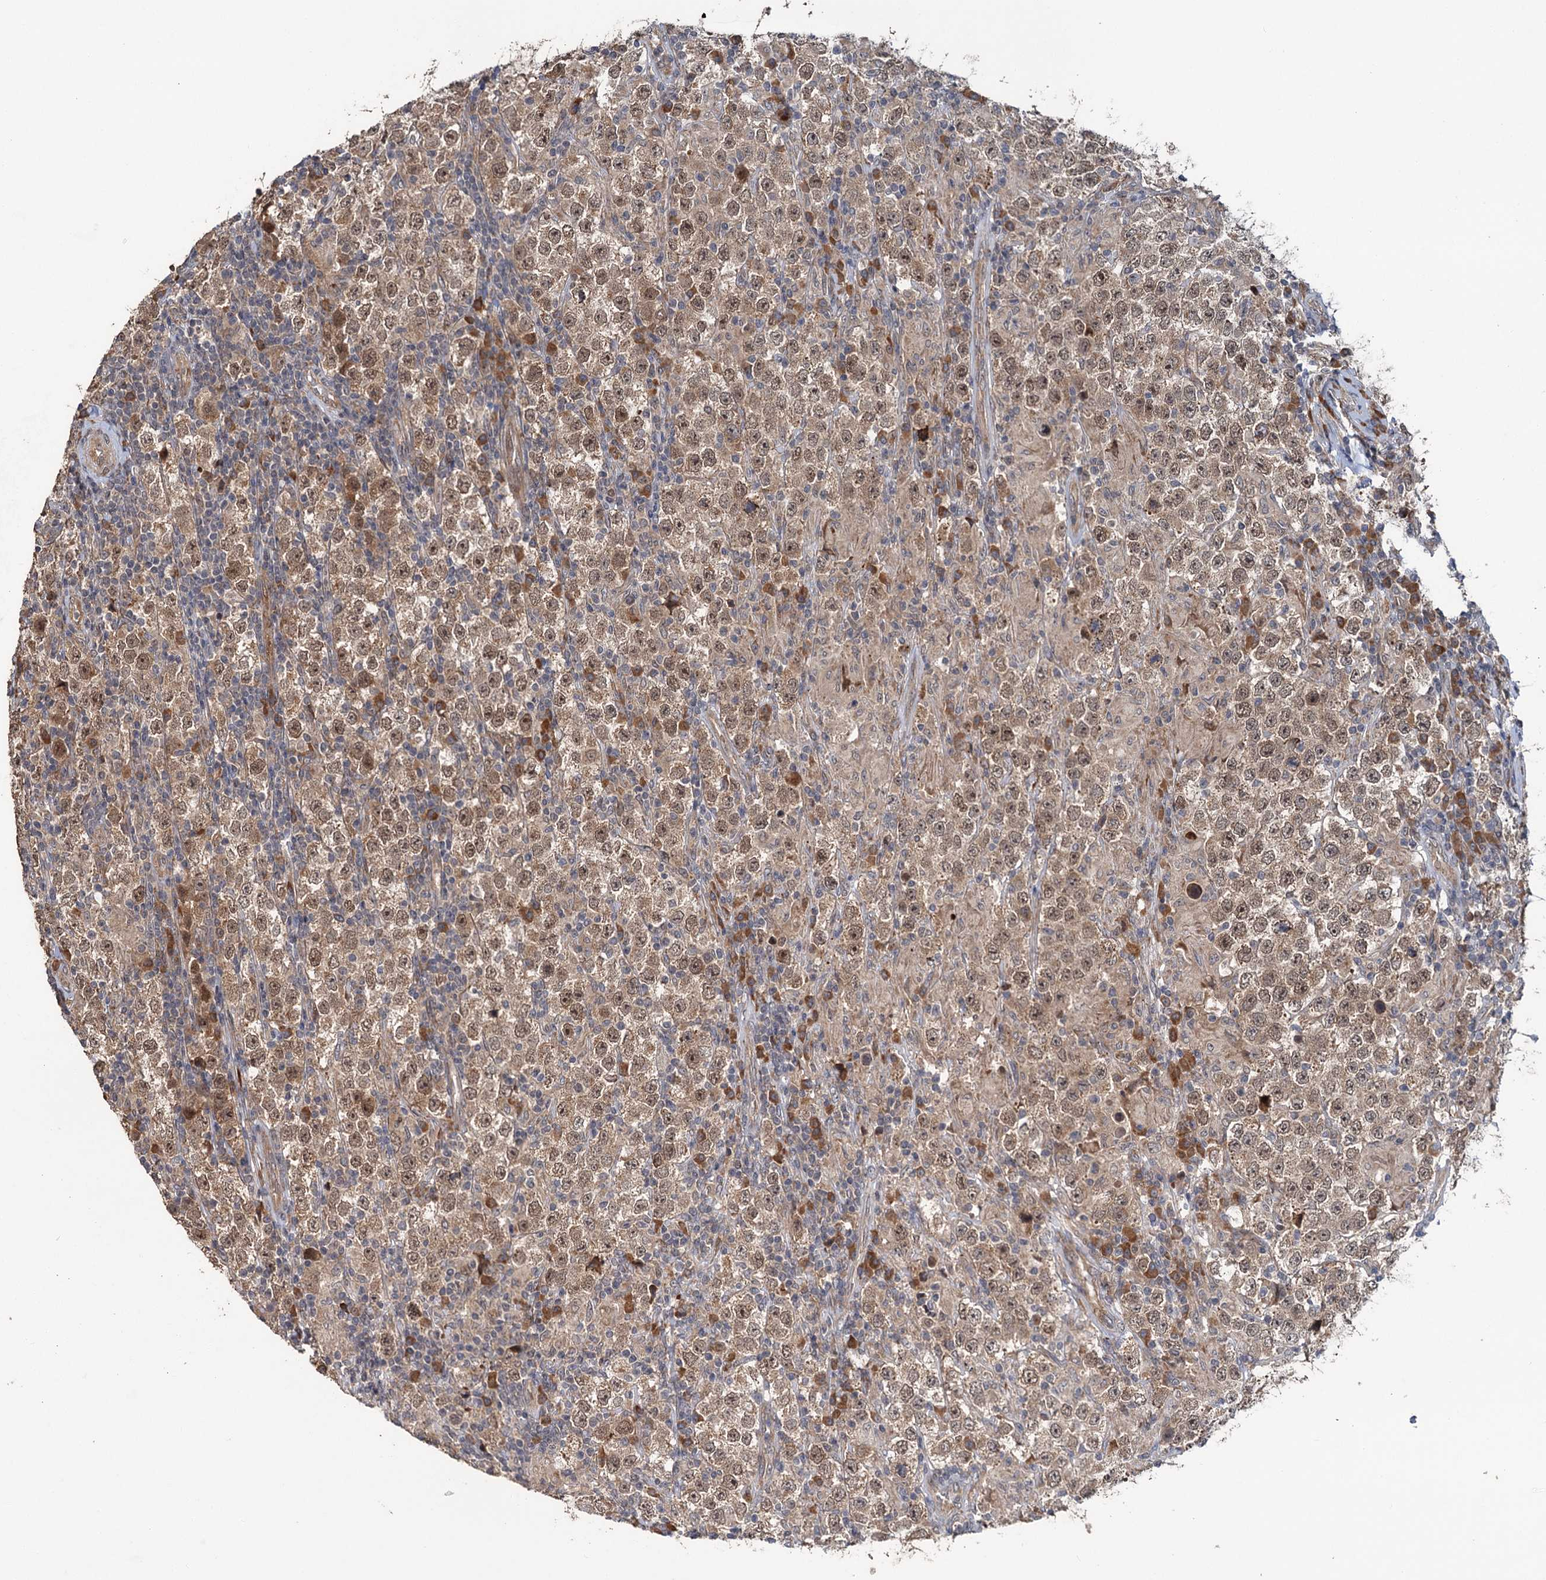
{"staining": {"intensity": "moderate", "quantity": ">75%", "location": "cytoplasmic/membranous,nuclear"}, "tissue": "testis cancer", "cell_type": "Tumor cells", "image_type": "cancer", "snomed": [{"axis": "morphology", "description": "Normal tissue, NOS"}, {"axis": "morphology", "description": "Urothelial carcinoma, High grade"}, {"axis": "morphology", "description": "Seminoma, NOS"}, {"axis": "morphology", "description": "Carcinoma, Embryonal, NOS"}, {"axis": "topography", "description": "Urinary bladder"}, {"axis": "topography", "description": "Testis"}], "caption": "Immunohistochemical staining of human testis cancer demonstrates moderate cytoplasmic/membranous and nuclear protein staining in approximately >75% of tumor cells.", "gene": "KANSL2", "patient": {"sex": "male", "age": 41}}